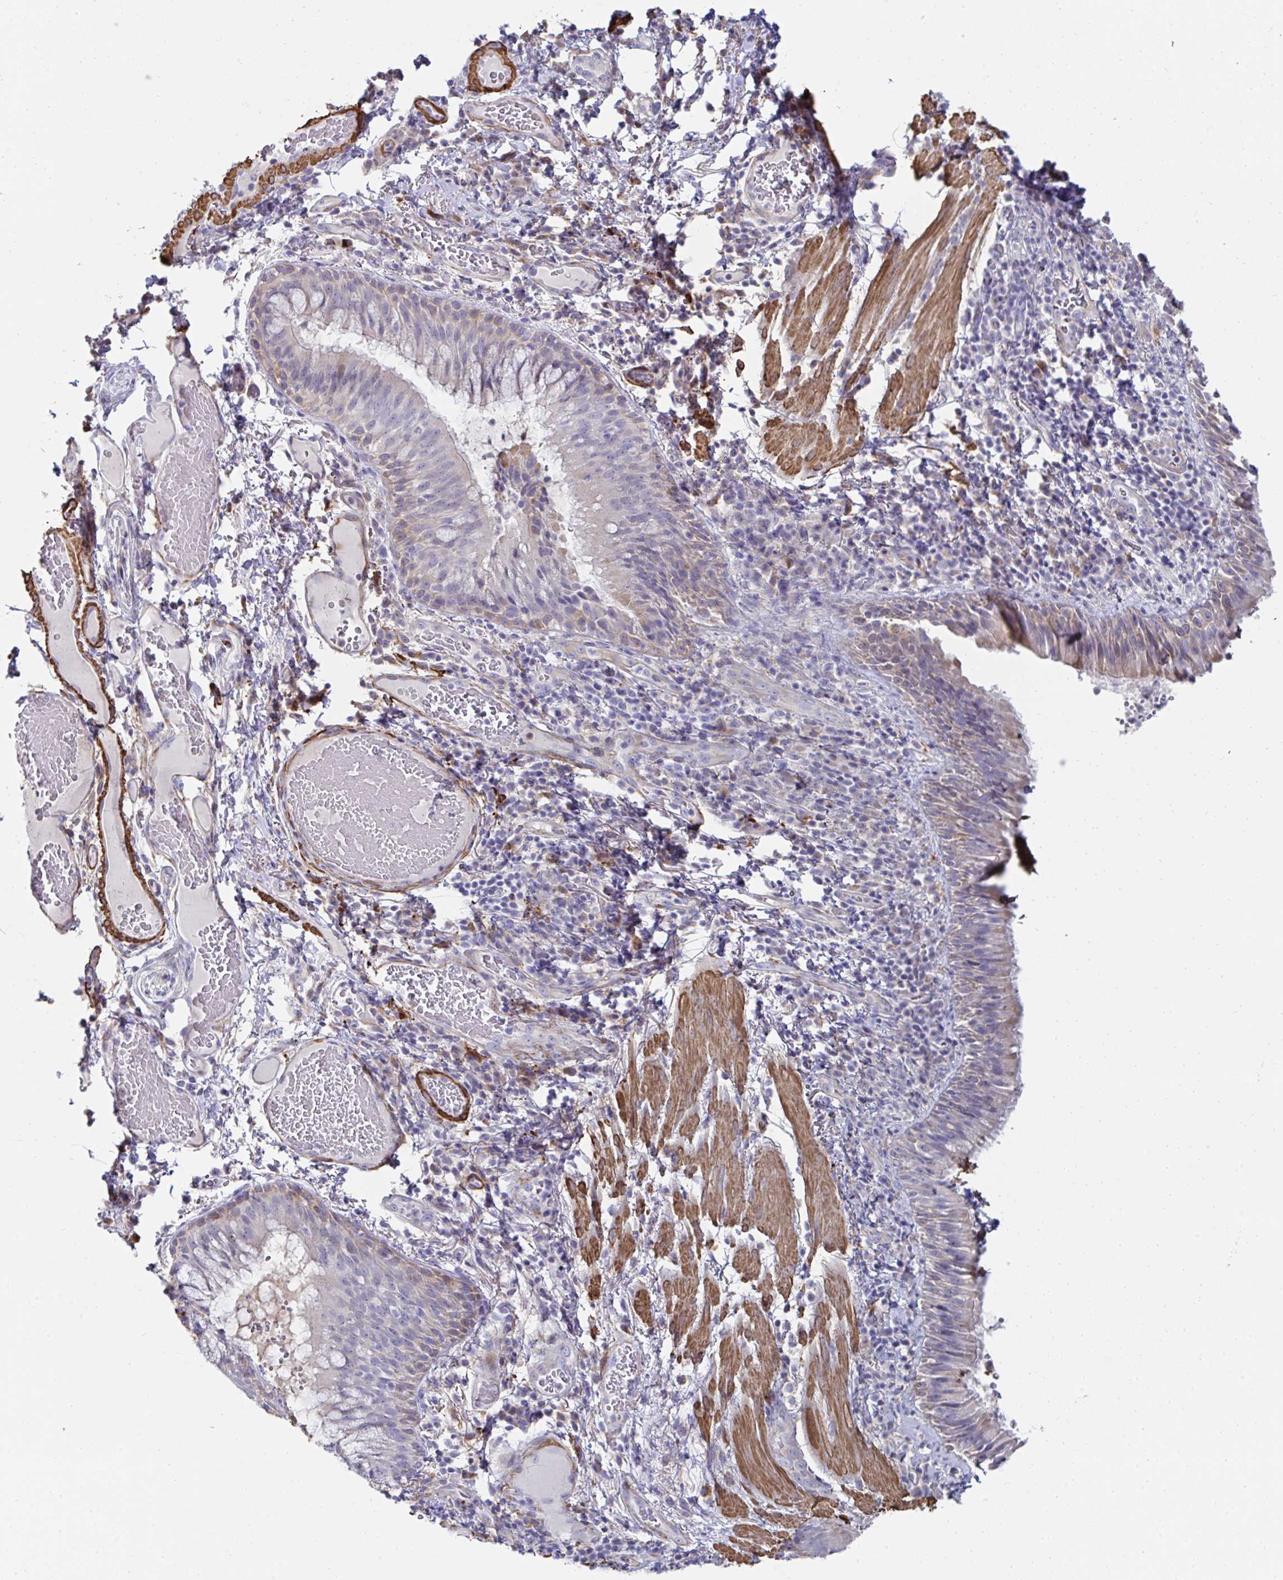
{"staining": {"intensity": "weak", "quantity": "25%-75%", "location": "cytoplasmic/membranous"}, "tissue": "bronchus", "cell_type": "Respiratory epithelial cells", "image_type": "normal", "snomed": [{"axis": "morphology", "description": "Normal tissue, NOS"}, {"axis": "topography", "description": "Lymph node"}, {"axis": "topography", "description": "Bronchus"}], "caption": "Immunohistochemistry (IHC) image of benign bronchus: bronchus stained using immunohistochemistry exhibits low levels of weak protein expression localized specifically in the cytoplasmic/membranous of respiratory epithelial cells, appearing as a cytoplasmic/membranous brown color.", "gene": "FBXL13", "patient": {"sex": "male", "age": 56}}